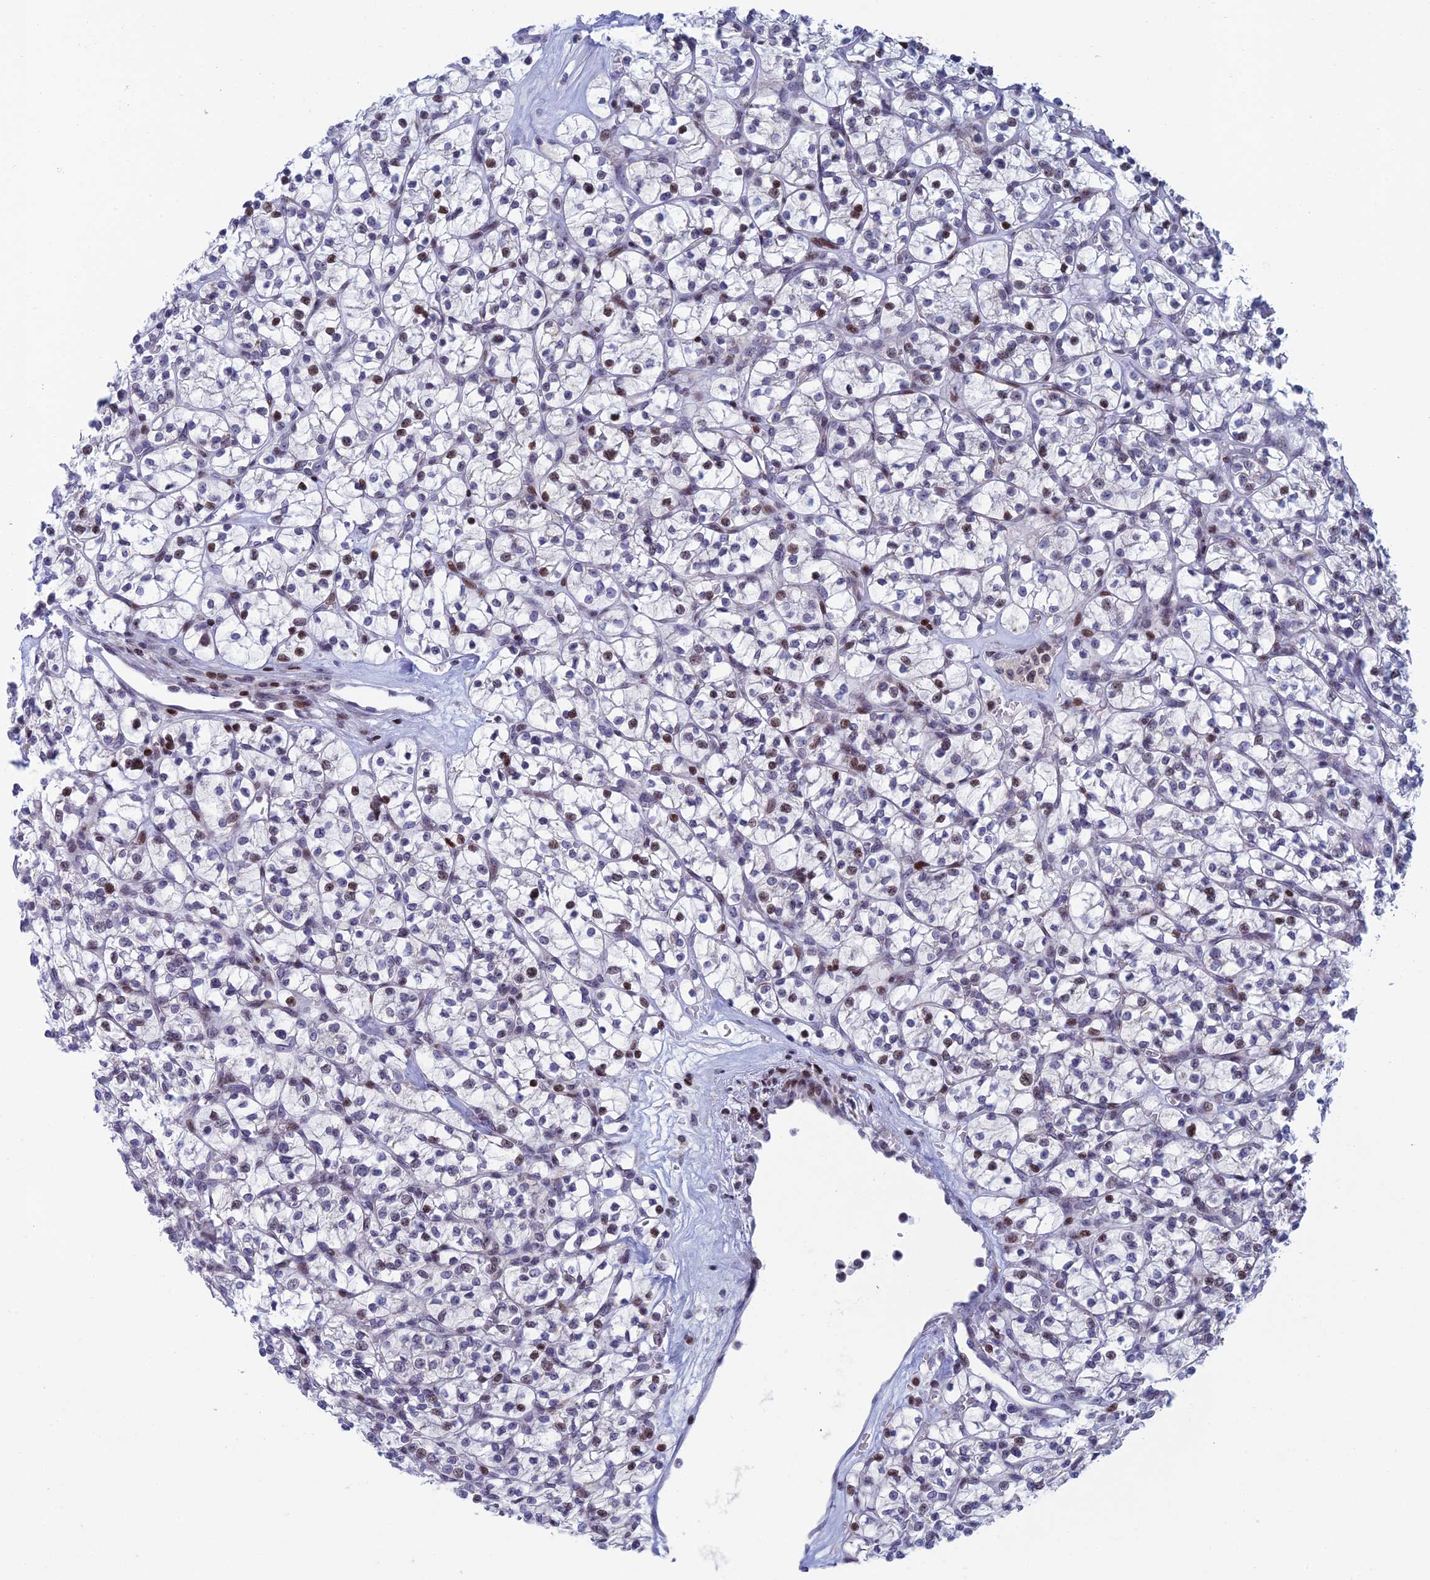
{"staining": {"intensity": "moderate", "quantity": "<25%", "location": "nuclear"}, "tissue": "renal cancer", "cell_type": "Tumor cells", "image_type": "cancer", "snomed": [{"axis": "morphology", "description": "Adenocarcinoma, NOS"}, {"axis": "topography", "description": "Kidney"}], "caption": "Immunohistochemical staining of renal cancer demonstrates moderate nuclear protein expression in approximately <25% of tumor cells. (DAB IHC with brightfield microscopy, high magnification).", "gene": "AFF3", "patient": {"sex": "female", "age": 64}}